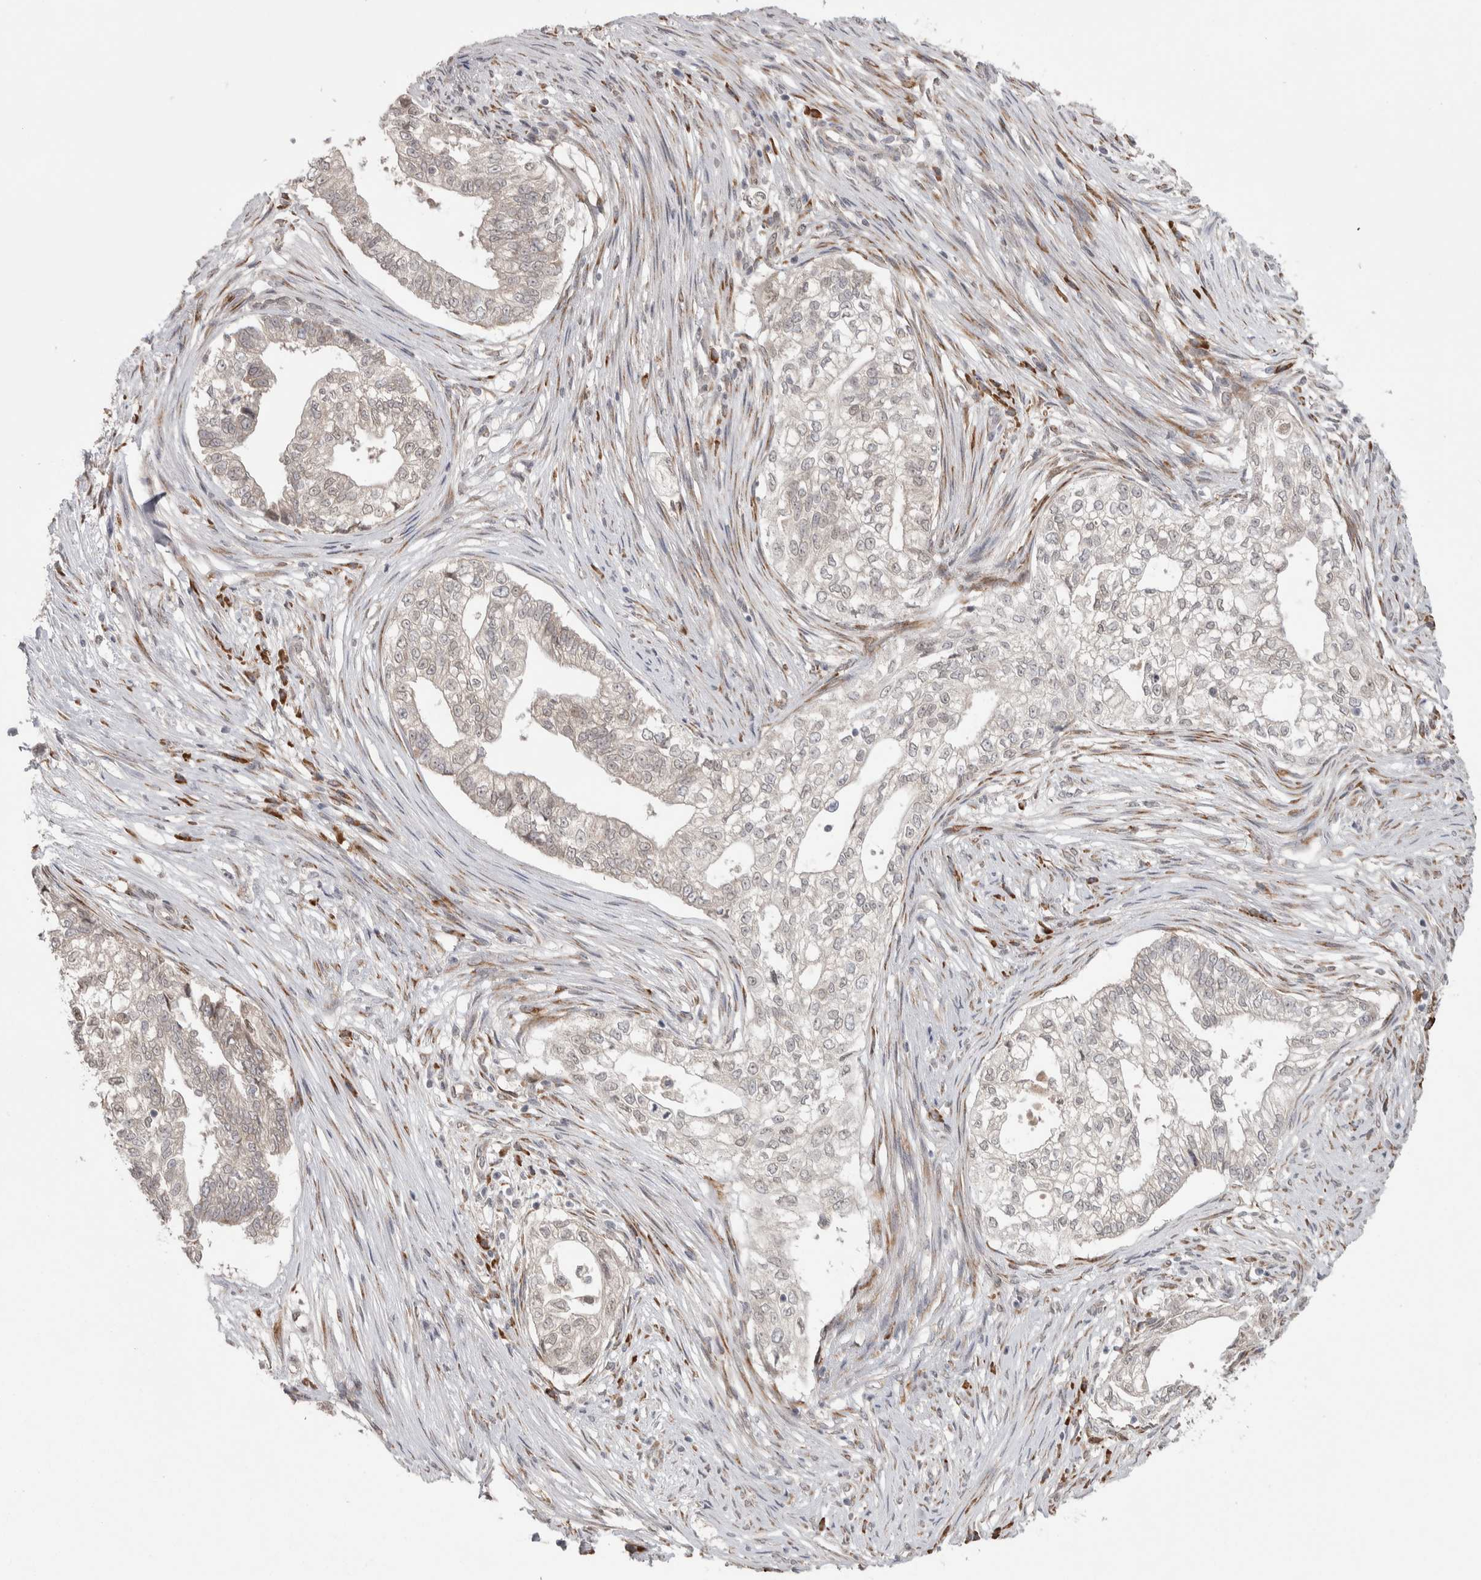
{"staining": {"intensity": "weak", "quantity": "<25%", "location": "cytoplasmic/membranous"}, "tissue": "pancreatic cancer", "cell_type": "Tumor cells", "image_type": "cancer", "snomed": [{"axis": "morphology", "description": "Adenocarcinoma, NOS"}, {"axis": "topography", "description": "Pancreas"}], "caption": "A micrograph of pancreatic cancer stained for a protein demonstrates no brown staining in tumor cells.", "gene": "CUL2", "patient": {"sex": "male", "age": 72}}